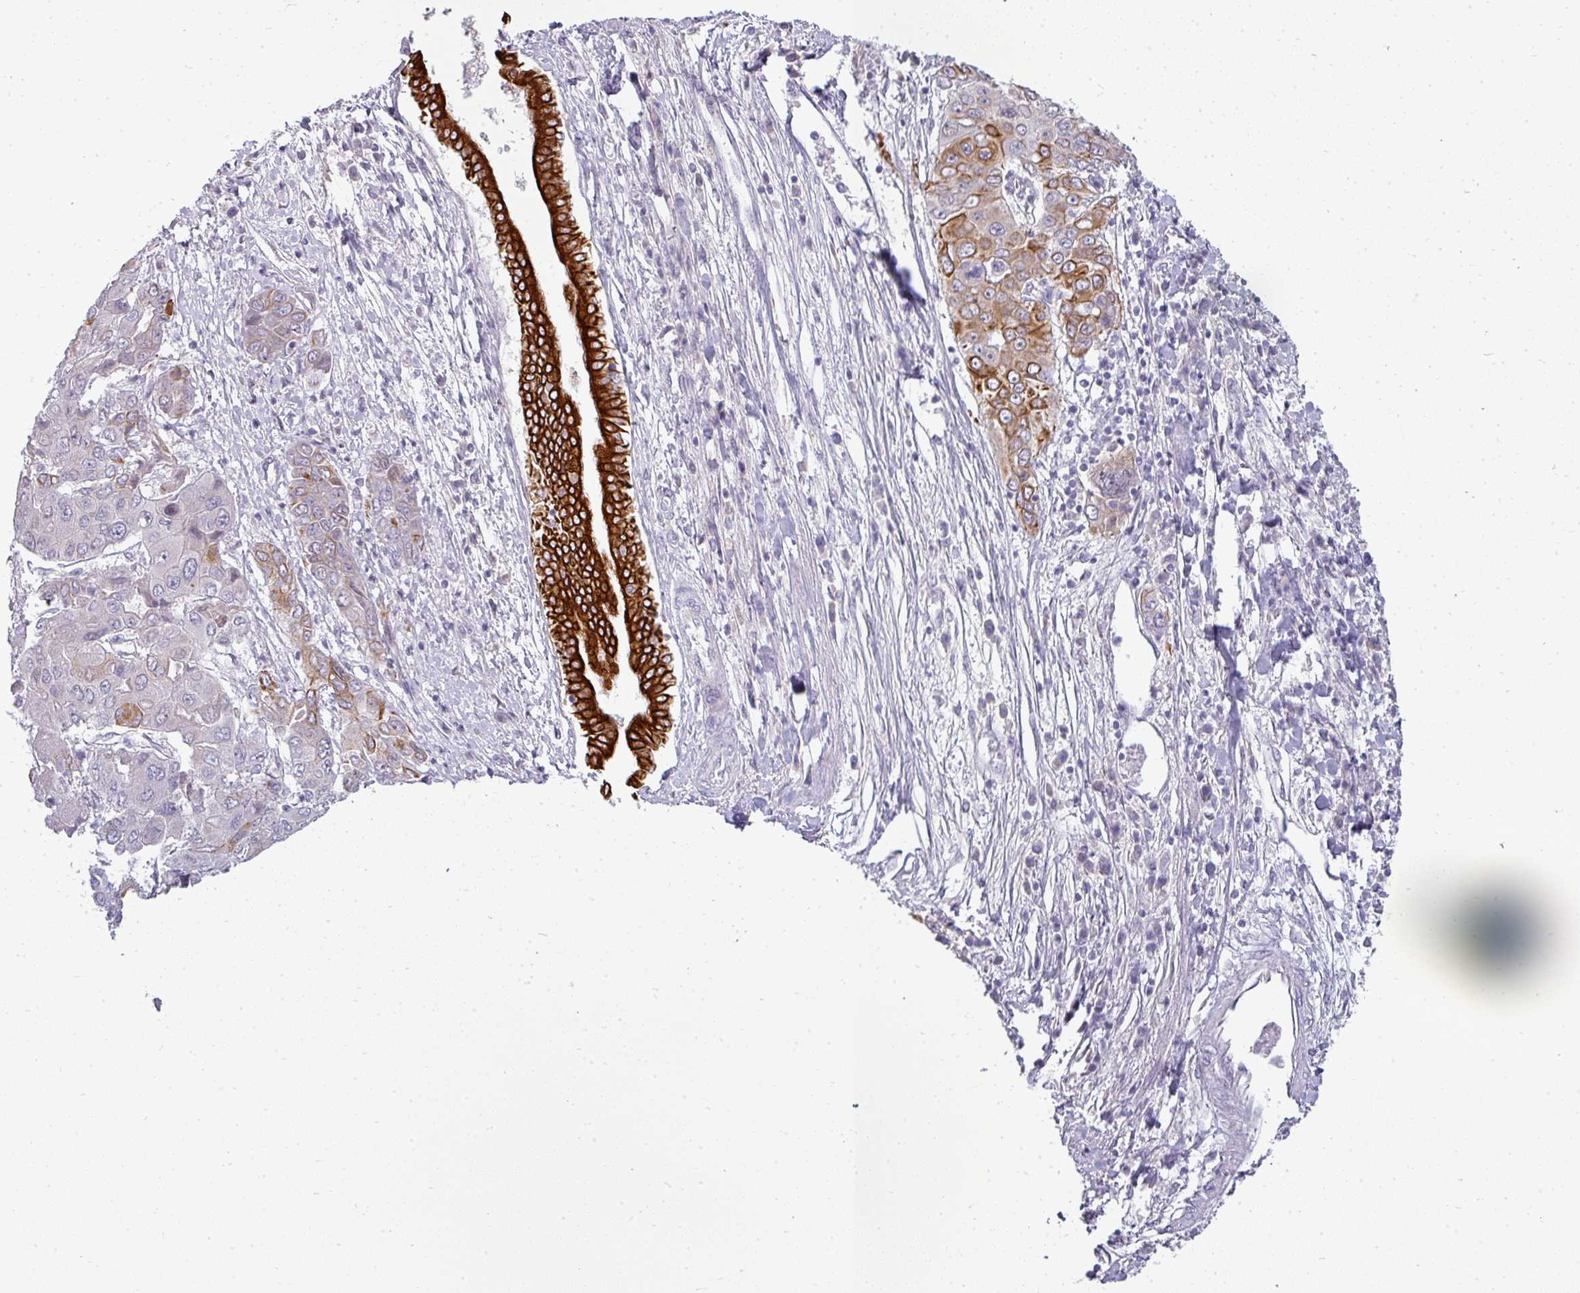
{"staining": {"intensity": "moderate", "quantity": "<25%", "location": "cytoplasmic/membranous"}, "tissue": "liver cancer", "cell_type": "Tumor cells", "image_type": "cancer", "snomed": [{"axis": "morphology", "description": "Cholangiocarcinoma"}, {"axis": "topography", "description": "Liver"}], "caption": "There is low levels of moderate cytoplasmic/membranous expression in tumor cells of cholangiocarcinoma (liver), as demonstrated by immunohistochemical staining (brown color).", "gene": "ASXL3", "patient": {"sex": "male", "age": 67}}